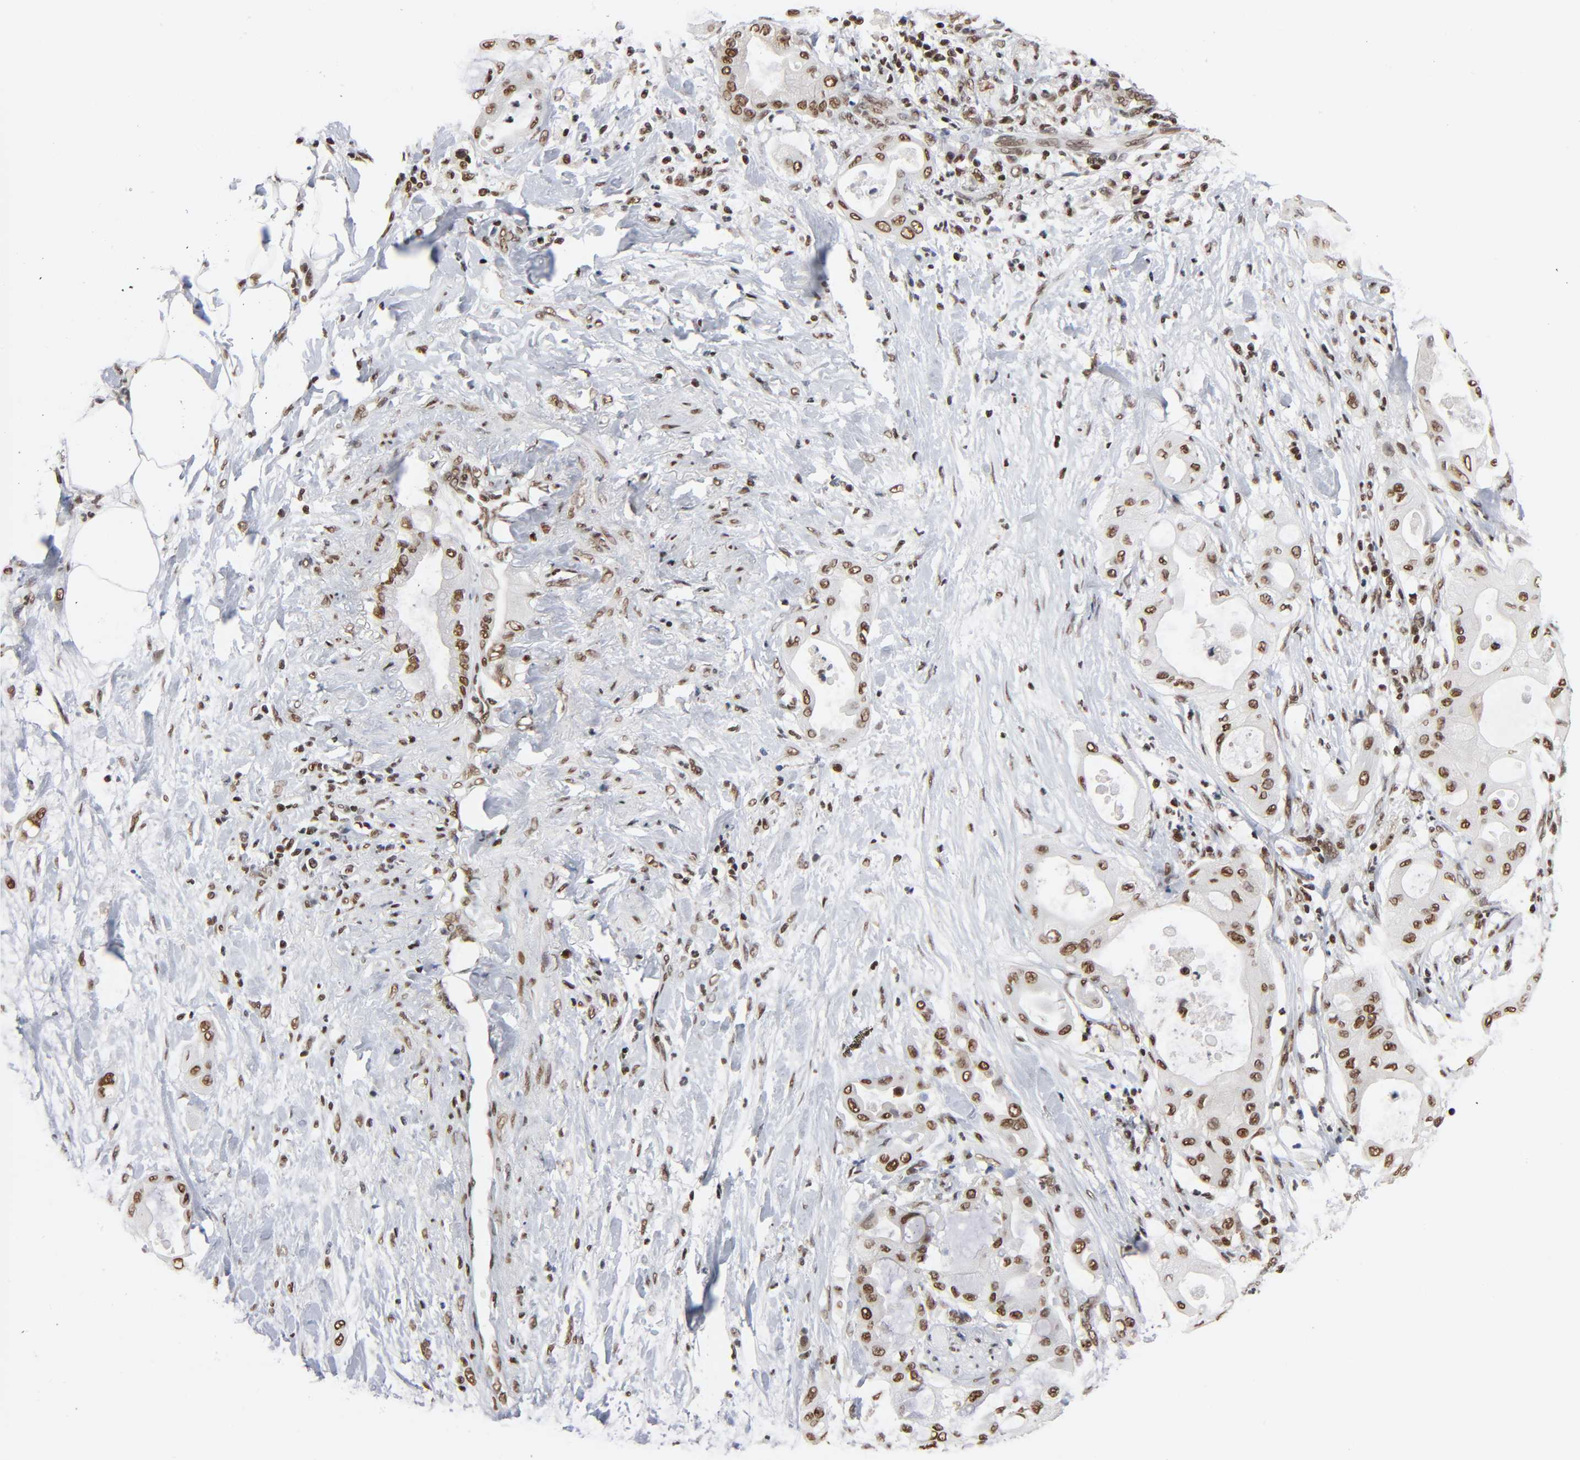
{"staining": {"intensity": "strong", "quantity": ">75%", "location": "nuclear"}, "tissue": "pancreatic cancer", "cell_type": "Tumor cells", "image_type": "cancer", "snomed": [{"axis": "morphology", "description": "Adenocarcinoma, NOS"}, {"axis": "morphology", "description": "Adenocarcinoma, metastatic, NOS"}, {"axis": "topography", "description": "Lymph node"}, {"axis": "topography", "description": "Pancreas"}, {"axis": "topography", "description": "Duodenum"}], "caption": "A brown stain shows strong nuclear positivity of a protein in human metastatic adenocarcinoma (pancreatic) tumor cells.", "gene": "ILKAP", "patient": {"sex": "female", "age": 64}}